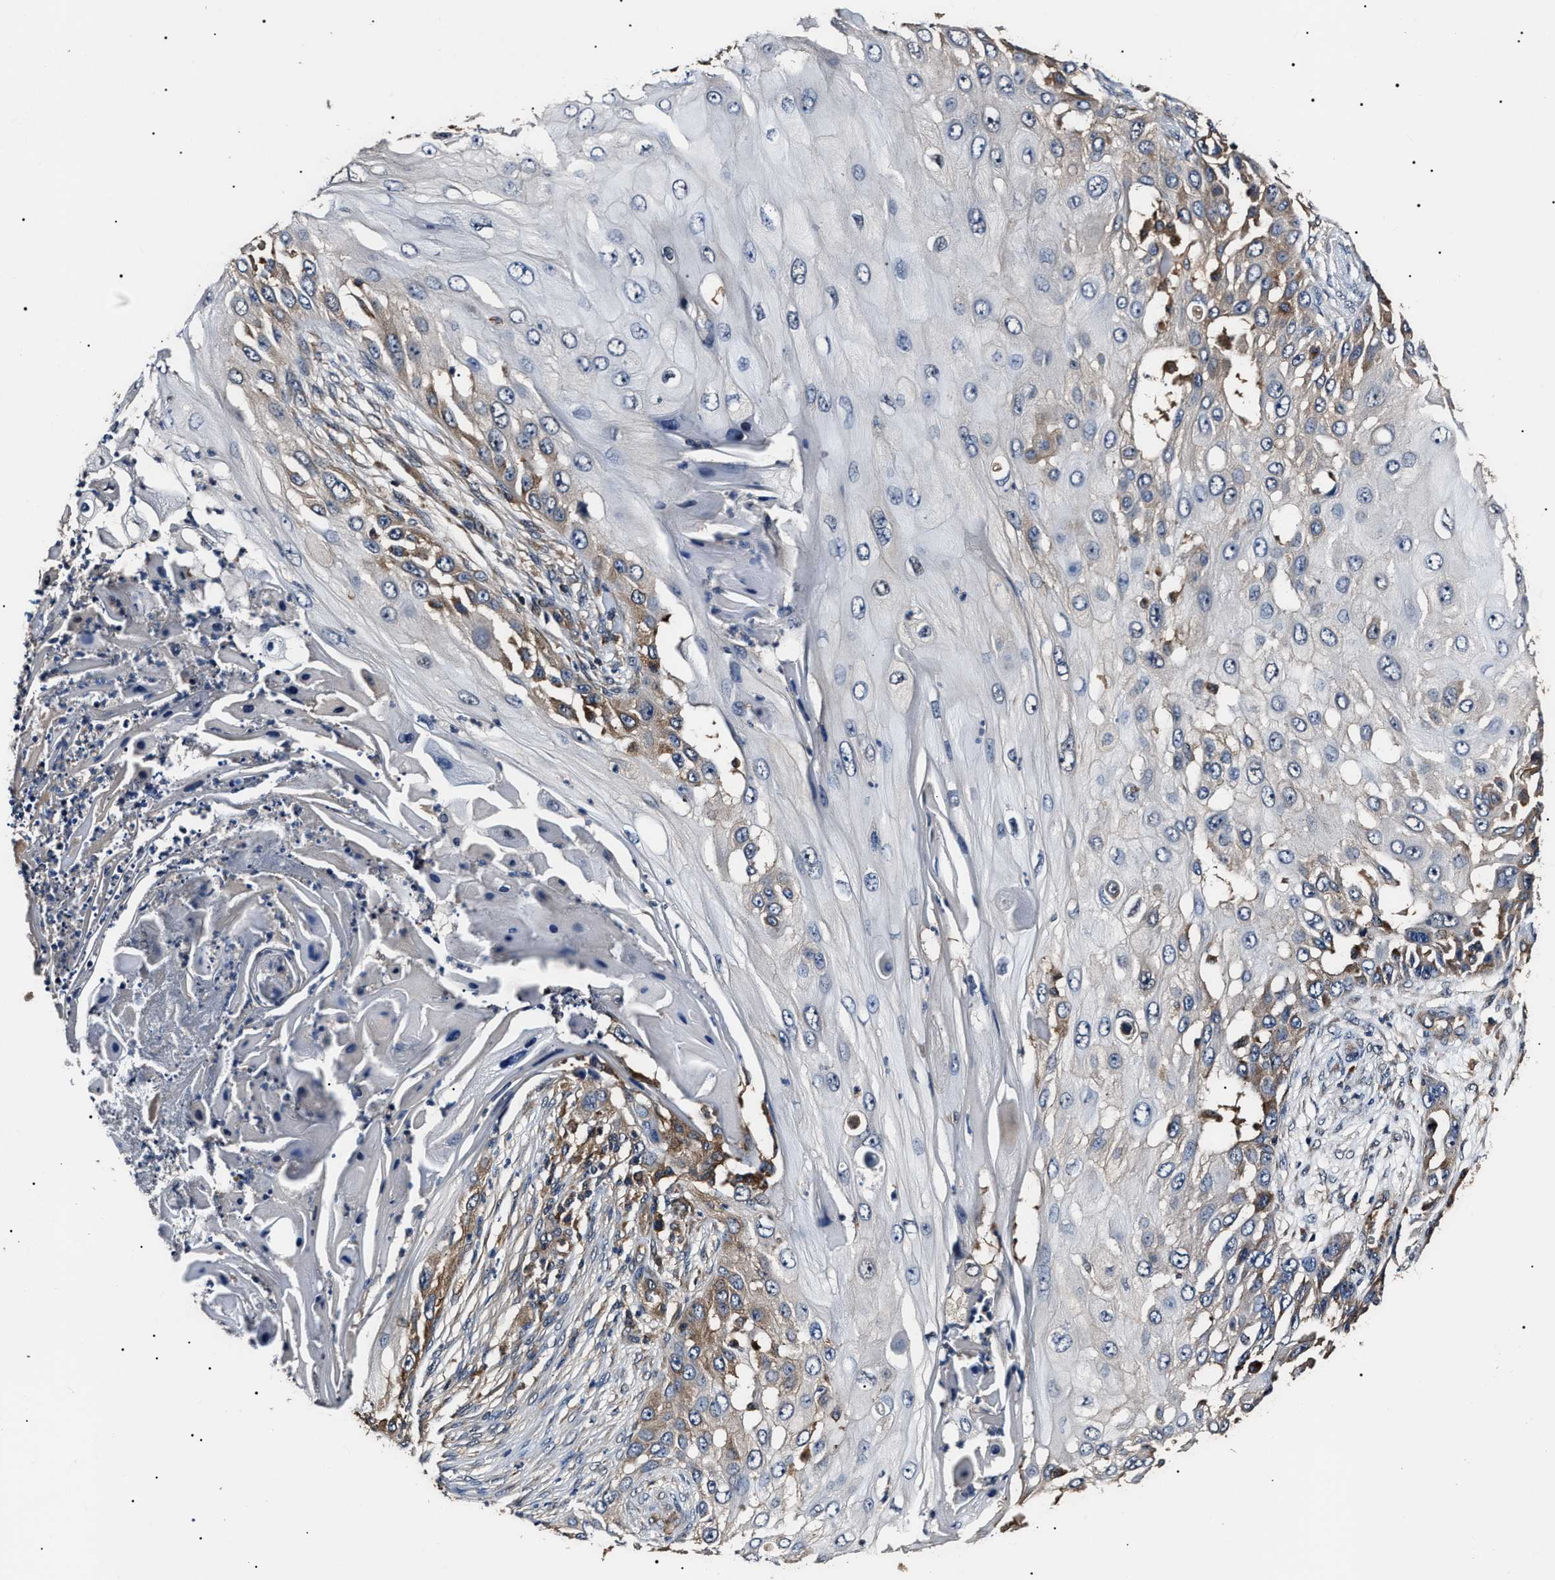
{"staining": {"intensity": "moderate", "quantity": "<25%", "location": "cytoplasmic/membranous"}, "tissue": "skin cancer", "cell_type": "Tumor cells", "image_type": "cancer", "snomed": [{"axis": "morphology", "description": "Squamous cell carcinoma, NOS"}, {"axis": "topography", "description": "Skin"}], "caption": "Protein staining by immunohistochemistry (IHC) shows moderate cytoplasmic/membranous positivity in approximately <25% of tumor cells in skin cancer (squamous cell carcinoma).", "gene": "CCT8", "patient": {"sex": "female", "age": 44}}